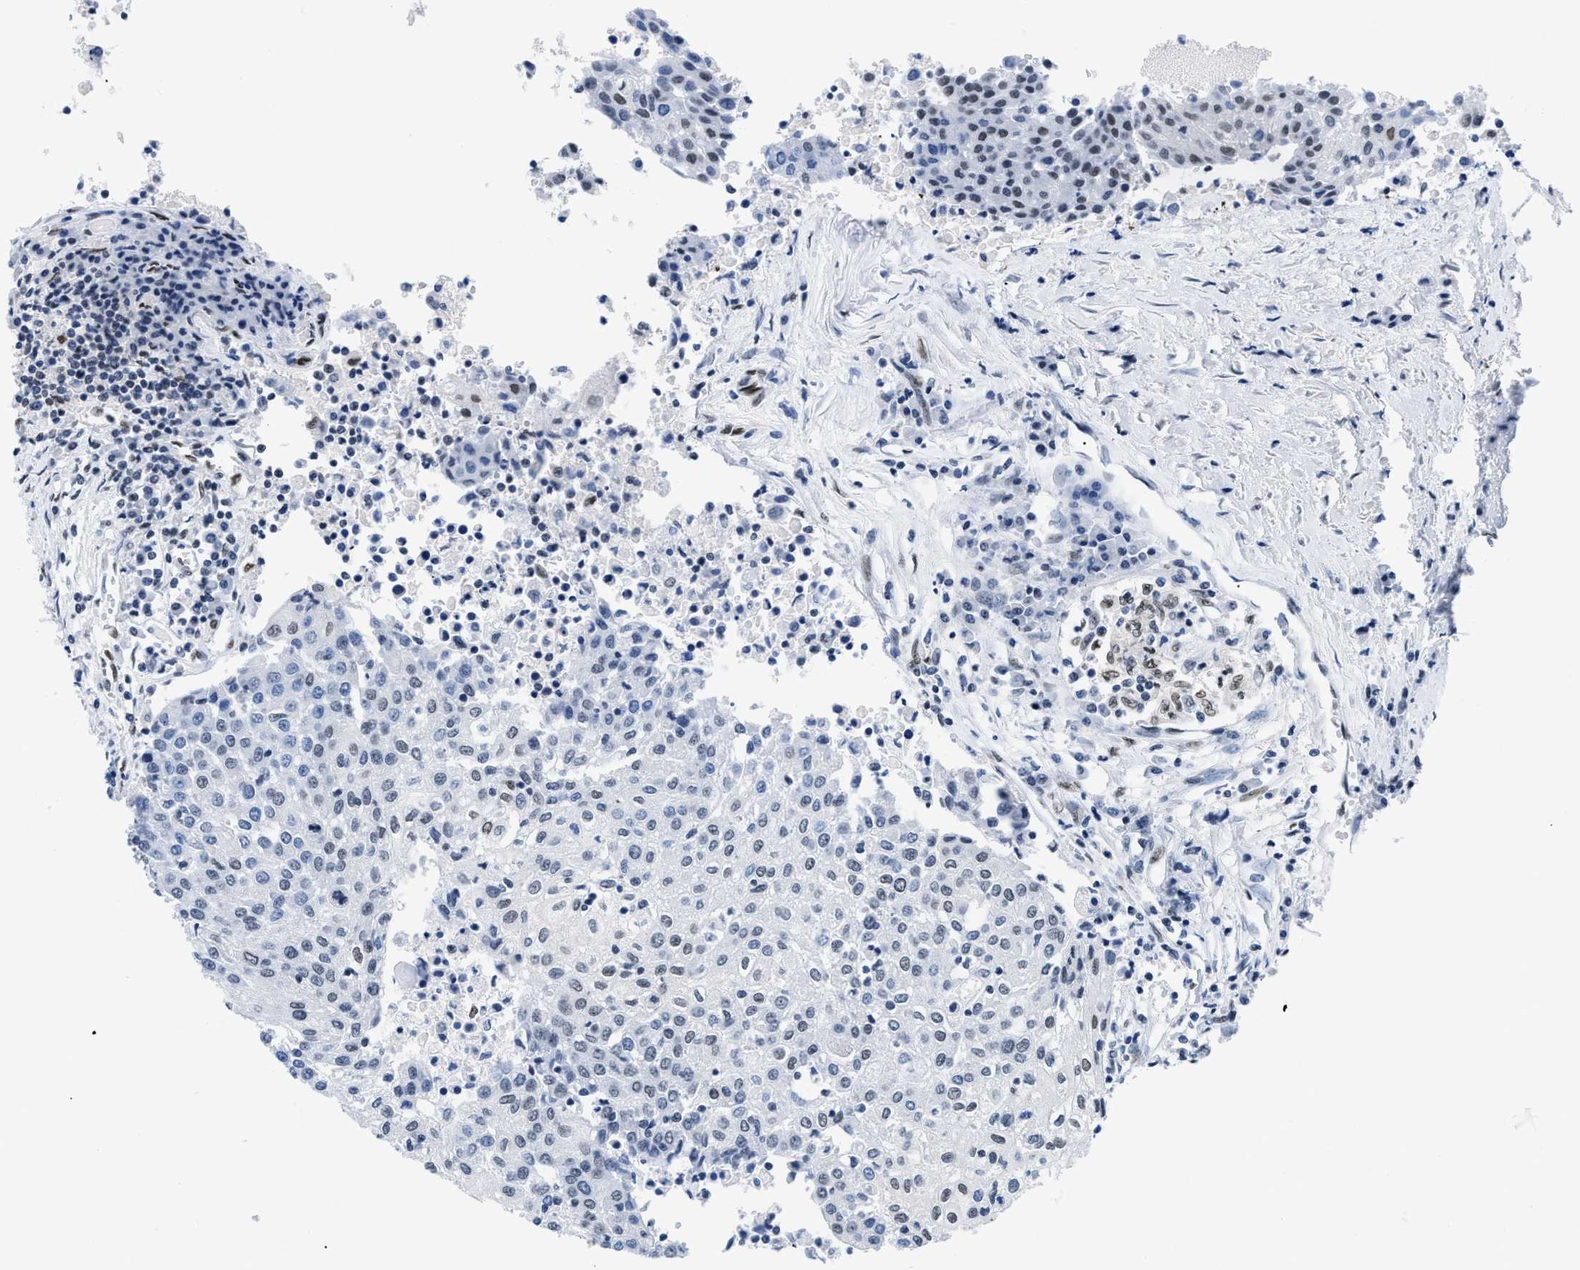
{"staining": {"intensity": "moderate", "quantity": "<25%", "location": "nuclear"}, "tissue": "urothelial cancer", "cell_type": "Tumor cells", "image_type": "cancer", "snomed": [{"axis": "morphology", "description": "Urothelial carcinoma, High grade"}, {"axis": "topography", "description": "Urinary bladder"}], "caption": "Human urothelial carcinoma (high-grade) stained with a brown dye exhibits moderate nuclear positive expression in approximately <25% of tumor cells.", "gene": "CTBP1", "patient": {"sex": "female", "age": 85}}